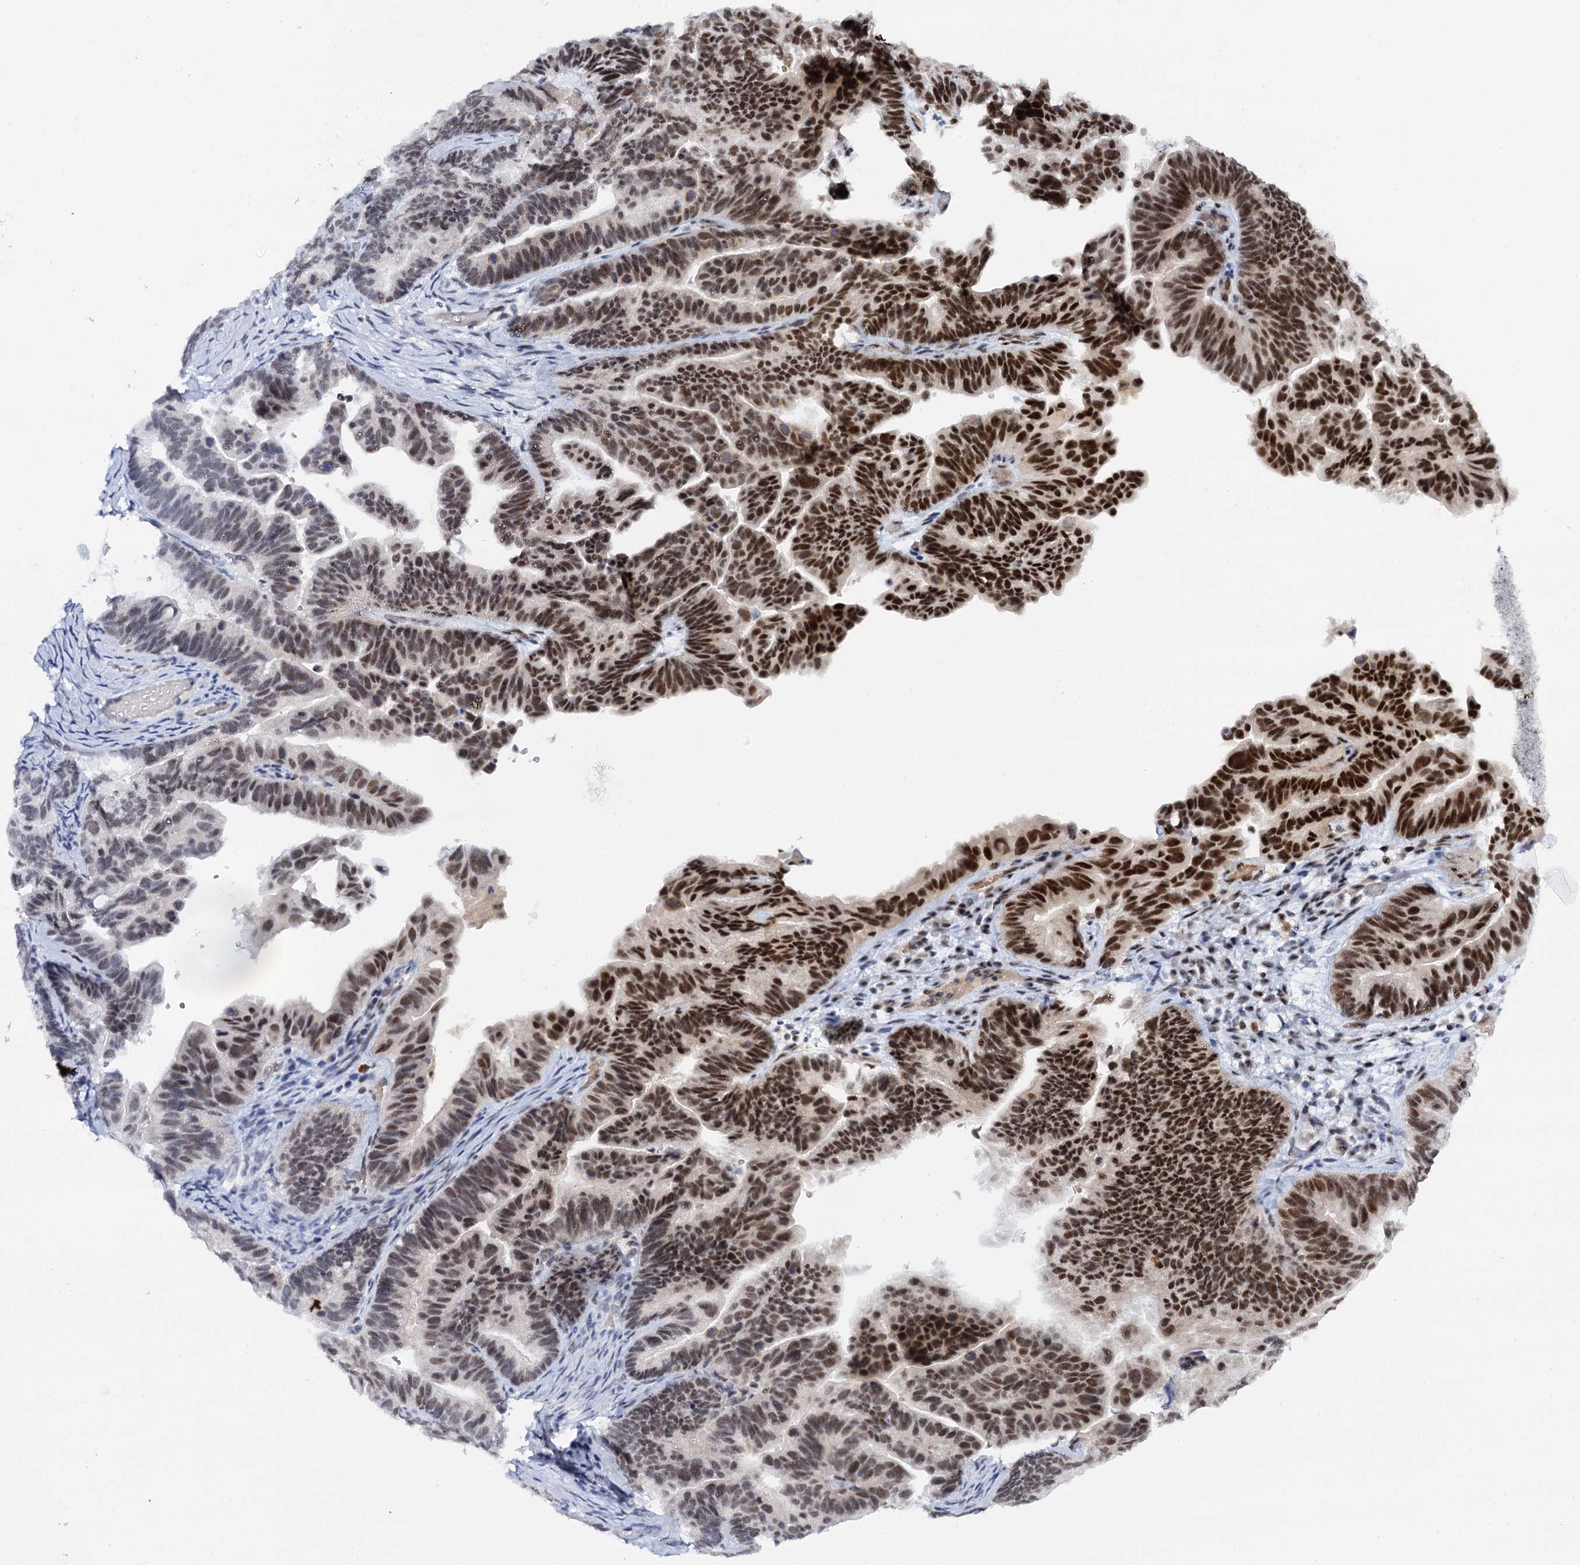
{"staining": {"intensity": "strong", "quantity": "25%-75%", "location": "nuclear"}, "tissue": "ovarian cancer", "cell_type": "Tumor cells", "image_type": "cancer", "snomed": [{"axis": "morphology", "description": "Cystadenocarcinoma, serous, NOS"}, {"axis": "topography", "description": "Ovary"}], "caption": "A brown stain shows strong nuclear positivity of a protein in human ovarian cancer tumor cells.", "gene": "BUD13", "patient": {"sex": "female", "age": 56}}